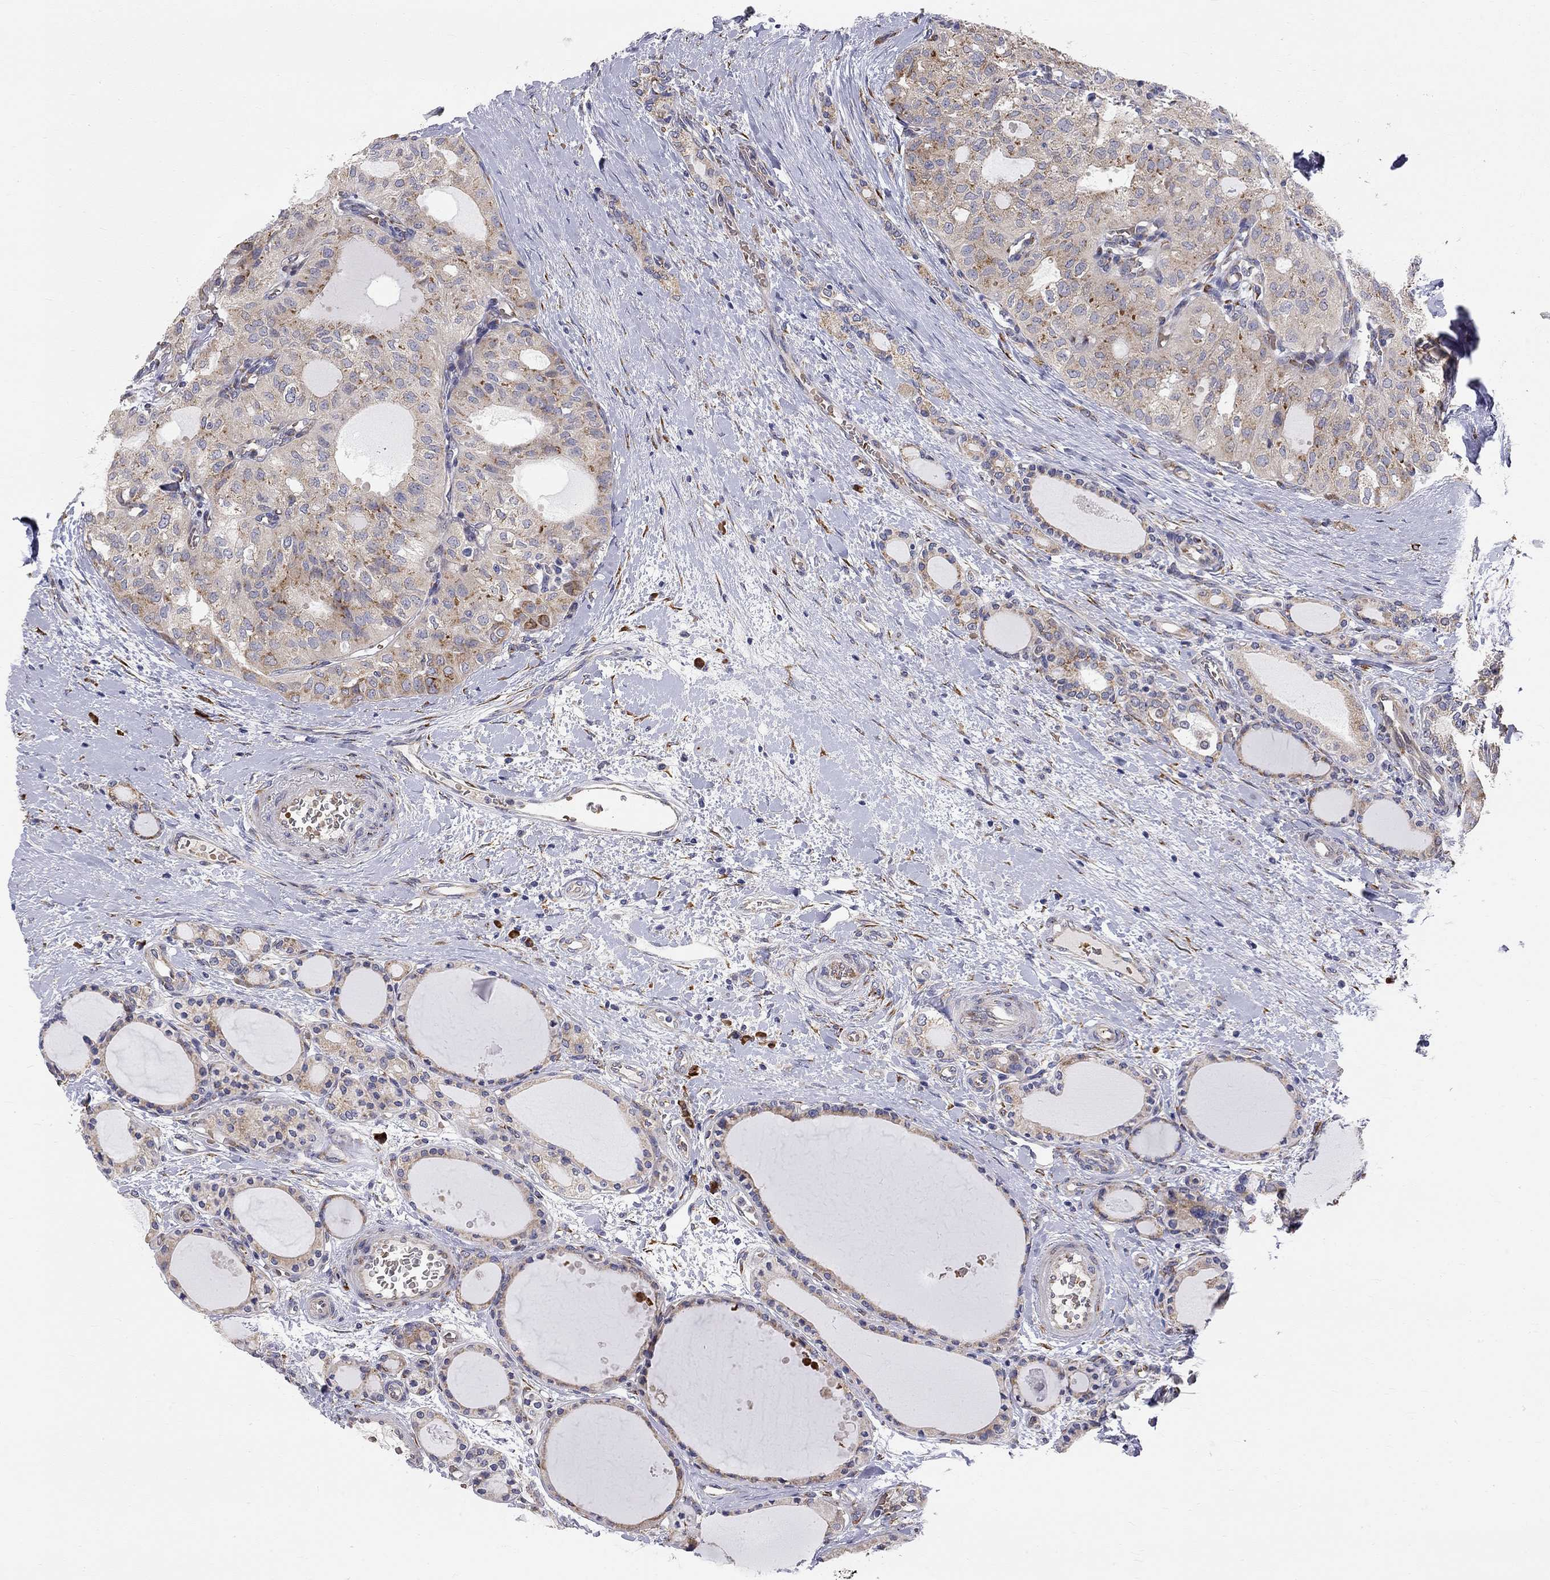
{"staining": {"intensity": "moderate", "quantity": "<25%", "location": "cytoplasmic/membranous"}, "tissue": "thyroid cancer", "cell_type": "Tumor cells", "image_type": "cancer", "snomed": [{"axis": "morphology", "description": "Follicular adenoma carcinoma, NOS"}, {"axis": "topography", "description": "Thyroid gland"}], "caption": "Tumor cells demonstrate low levels of moderate cytoplasmic/membranous positivity in approximately <25% of cells in thyroid cancer (follicular adenoma carcinoma). (Brightfield microscopy of DAB IHC at high magnification).", "gene": "CASTOR1", "patient": {"sex": "male", "age": 75}}